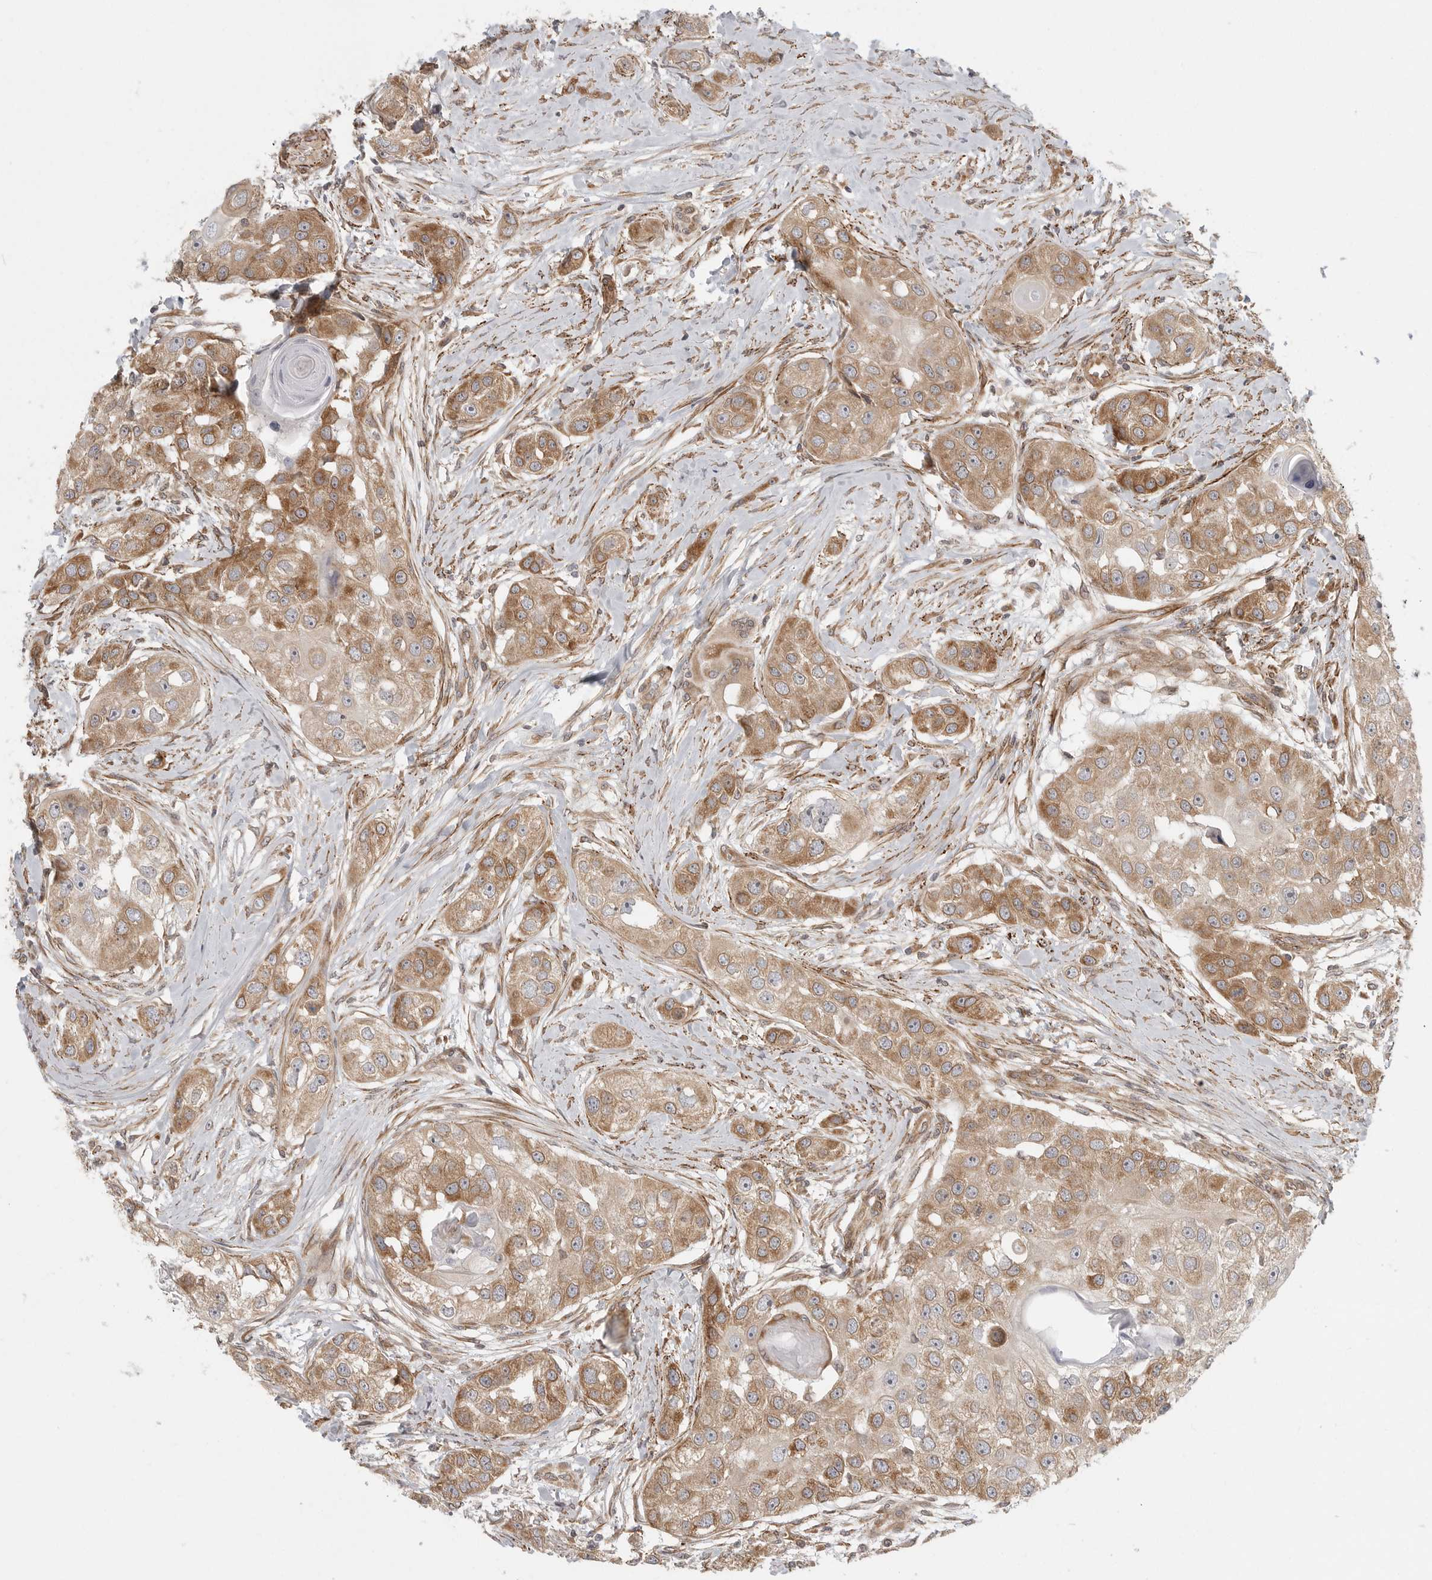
{"staining": {"intensity": "moderate", "quantity": ">75%", "location": "cytoplasmic/membranous"}, "tissue": "head and neck cancer", "cell_type": "Tumor cells", "image_type": "cancer", "snomed": [{"axis": "morphology", "description": "Normal tissue, NOS"}, {"axis": "morphology", "description": "Squamous cell carcinoma, NOS"}, {"axis": "topography", "description": "Skeletal muscle"}, {"axis": "topography", "description": "Head-Neck"}], "caption": "A brown stain shows moderate cytoplasmic/membranous staining of a protein in squamous cell carcinoma (head and neck) tumor cells.", "gene": "CERS2", "patient": {"sex": "male", "age": 51}}